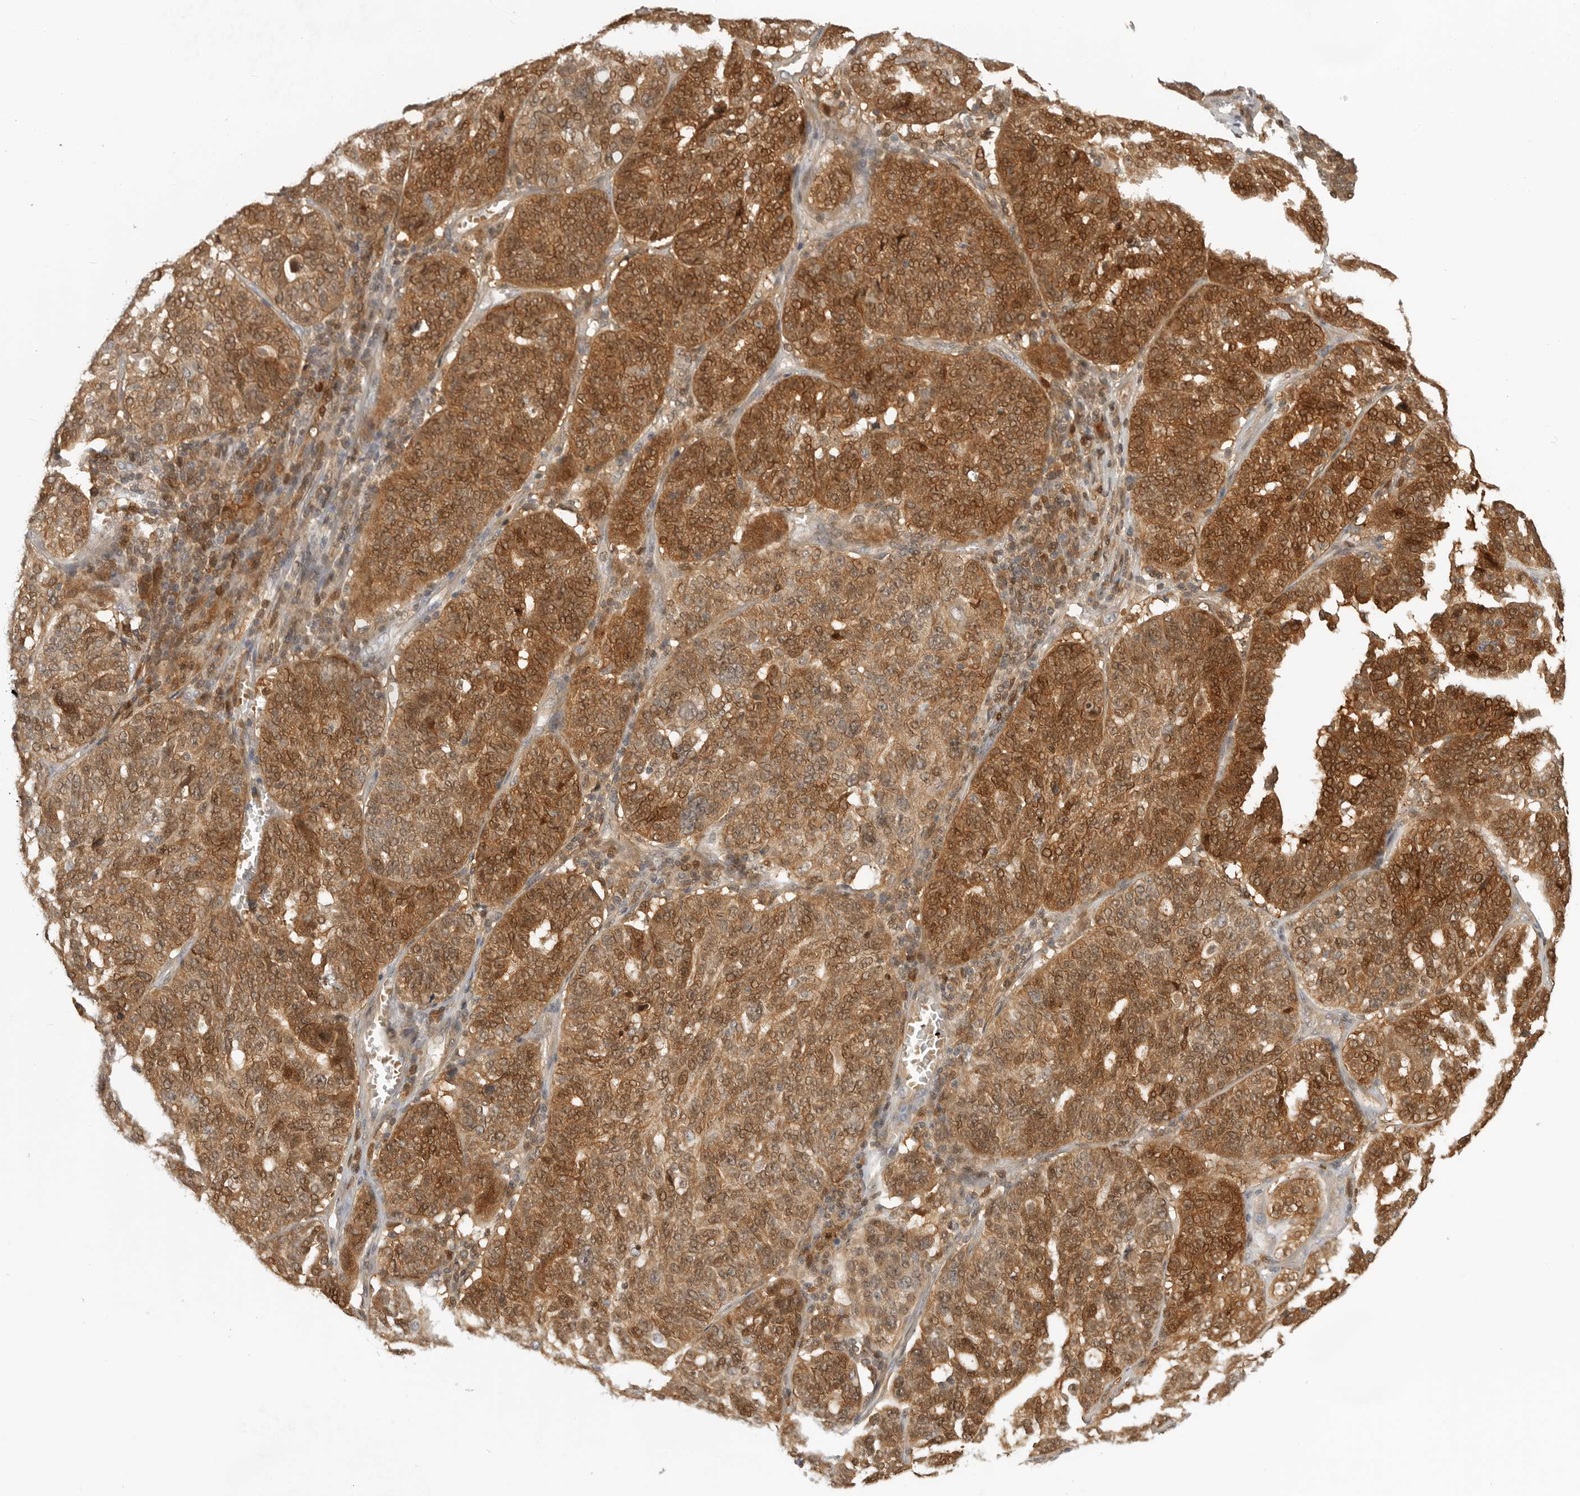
{"staining": {"intensity": "strong", "quantity": ">75%", "location": "cytoplasmic/membranous"}, "tissue": "ovarian cancer", "cell_type": "Tumor cells", "image_type": "cancer", "snomed": [{"axis": "morphology", "description": "Cystadenocarcinoma, serous, NOS"}, {"axis": "topography", "description": "Ovary"}], "caption": "About >75% of tumor cells in human ovarian serous cystadenocarcinoma exhibit strong cytoplasmic/membranous protein expression as visualized by brown immunohistochemical staining.", "gene": "CTIF", "patient": {"sex": "female", "age": 59}}